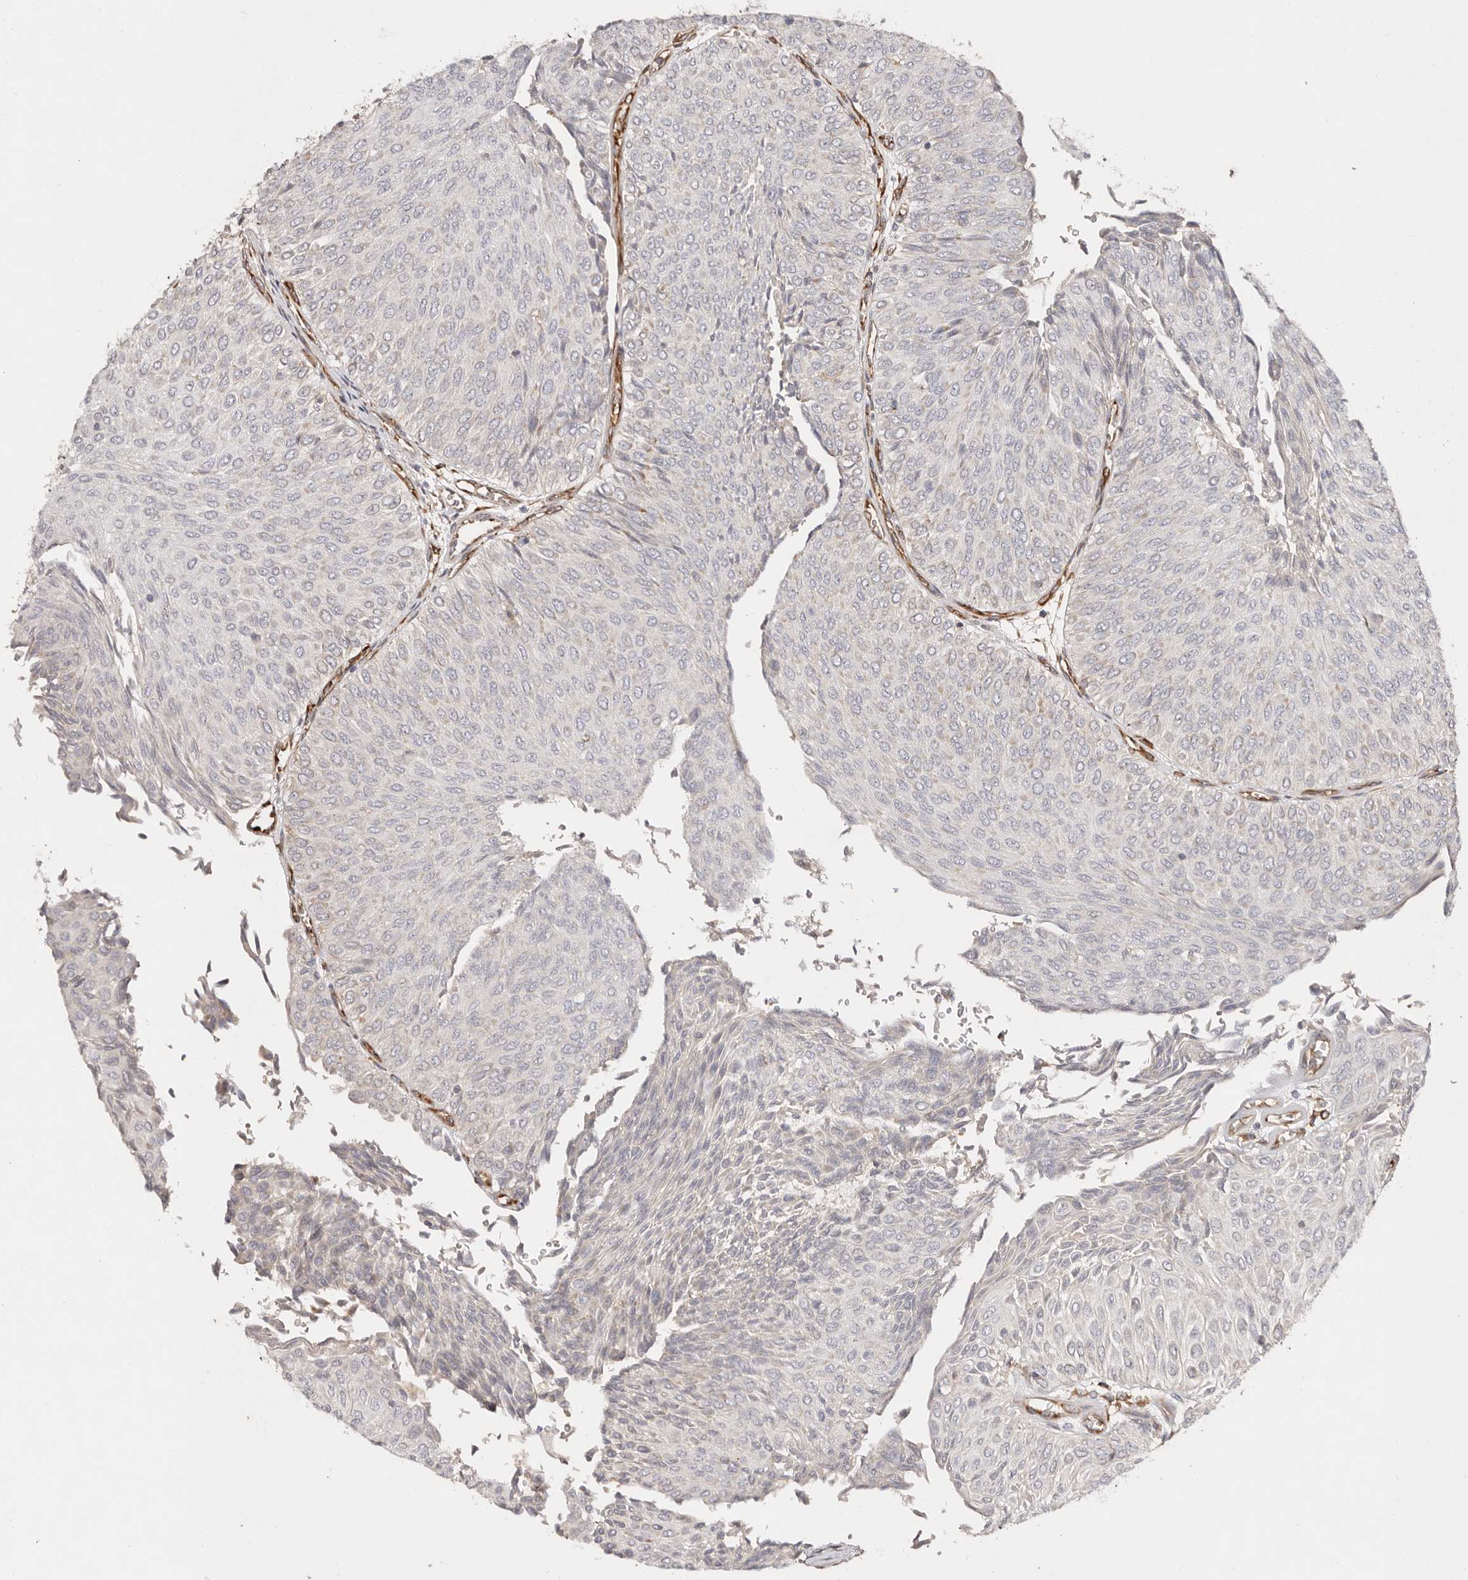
{"staining": {"intensity": "weak", "quantity": "<25%", "location": "cytoplasmic/membranous"}, "tissue": "urothelial cancer", "cell_type": "Tumor cells", "image_type": "cancer", "snomed": [{"axis": "morphology", "description": "Urothelial carcinoma, Low grade"}, {"axis": "topography", "description": "Urinary bladder"}], "caption": "DAB (3,3'-diaminobenzidine) immunohistochemical staining of human low-grade urothelial carcinoma exhibits no significant positivity in tumor cells.", "gene": "SERPINH1", "patient": {"sex": "male", "age": 78}}